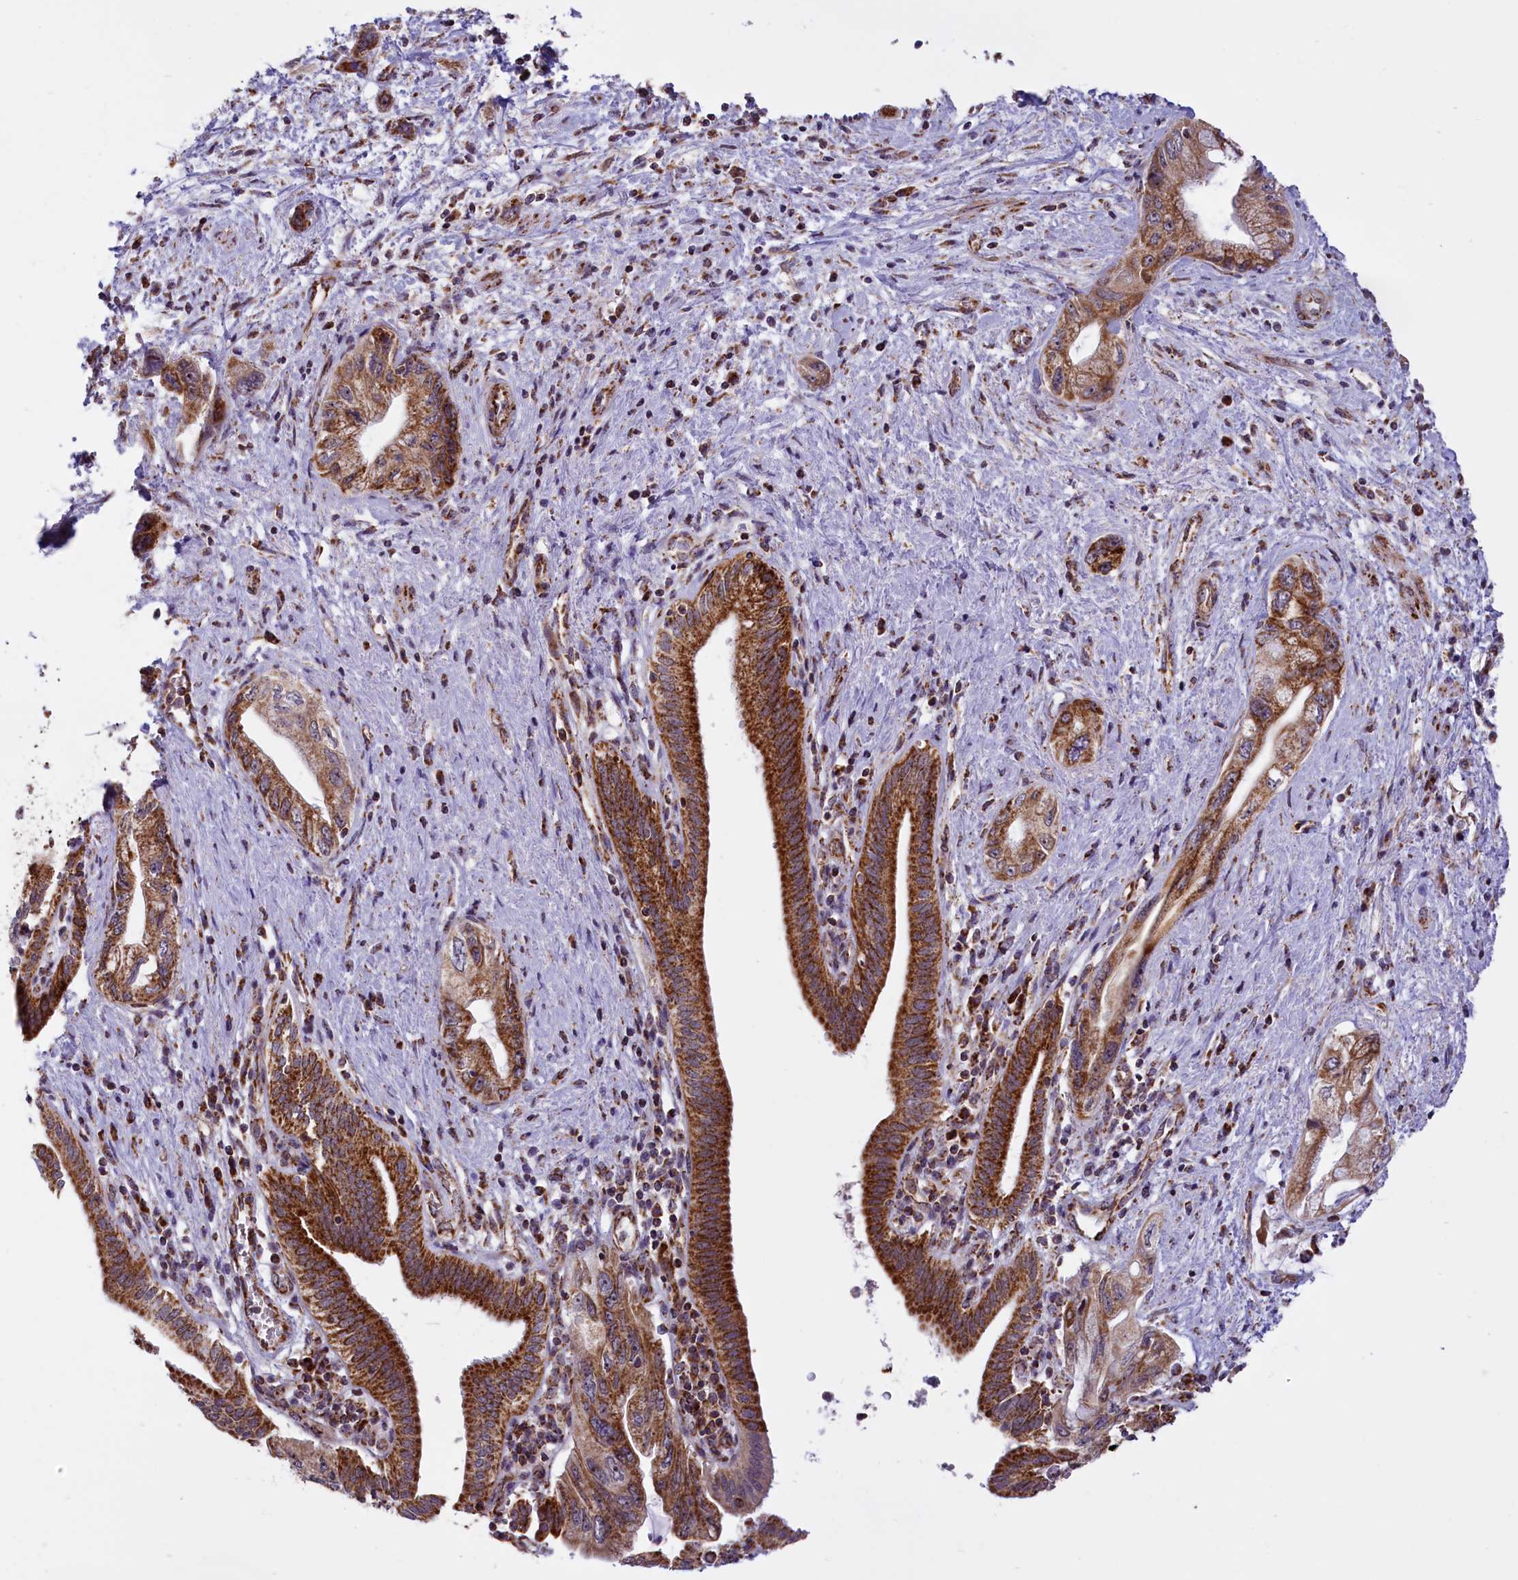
{"staining": {"intensity": "strong", "quantity": ">75%", "location": "cytoplasmic/membranous"}, "tissue": "pancreatic cancer", "cell_type": "Tumor cells", "image_type": "cancer", "snomed": [{"axis": "morphology", "description": "Adenocarcinoma, NOS"}, {"axis": "topography", "description": "Pancreas"}], "caption": "A brown stain labels strong cytoplasmic/membranous positivity of a protein in pancreatic adenocarcinoma tumor cells.", "gene": "NDUFS5", "patient": {"sex": "female", "age": 73}}